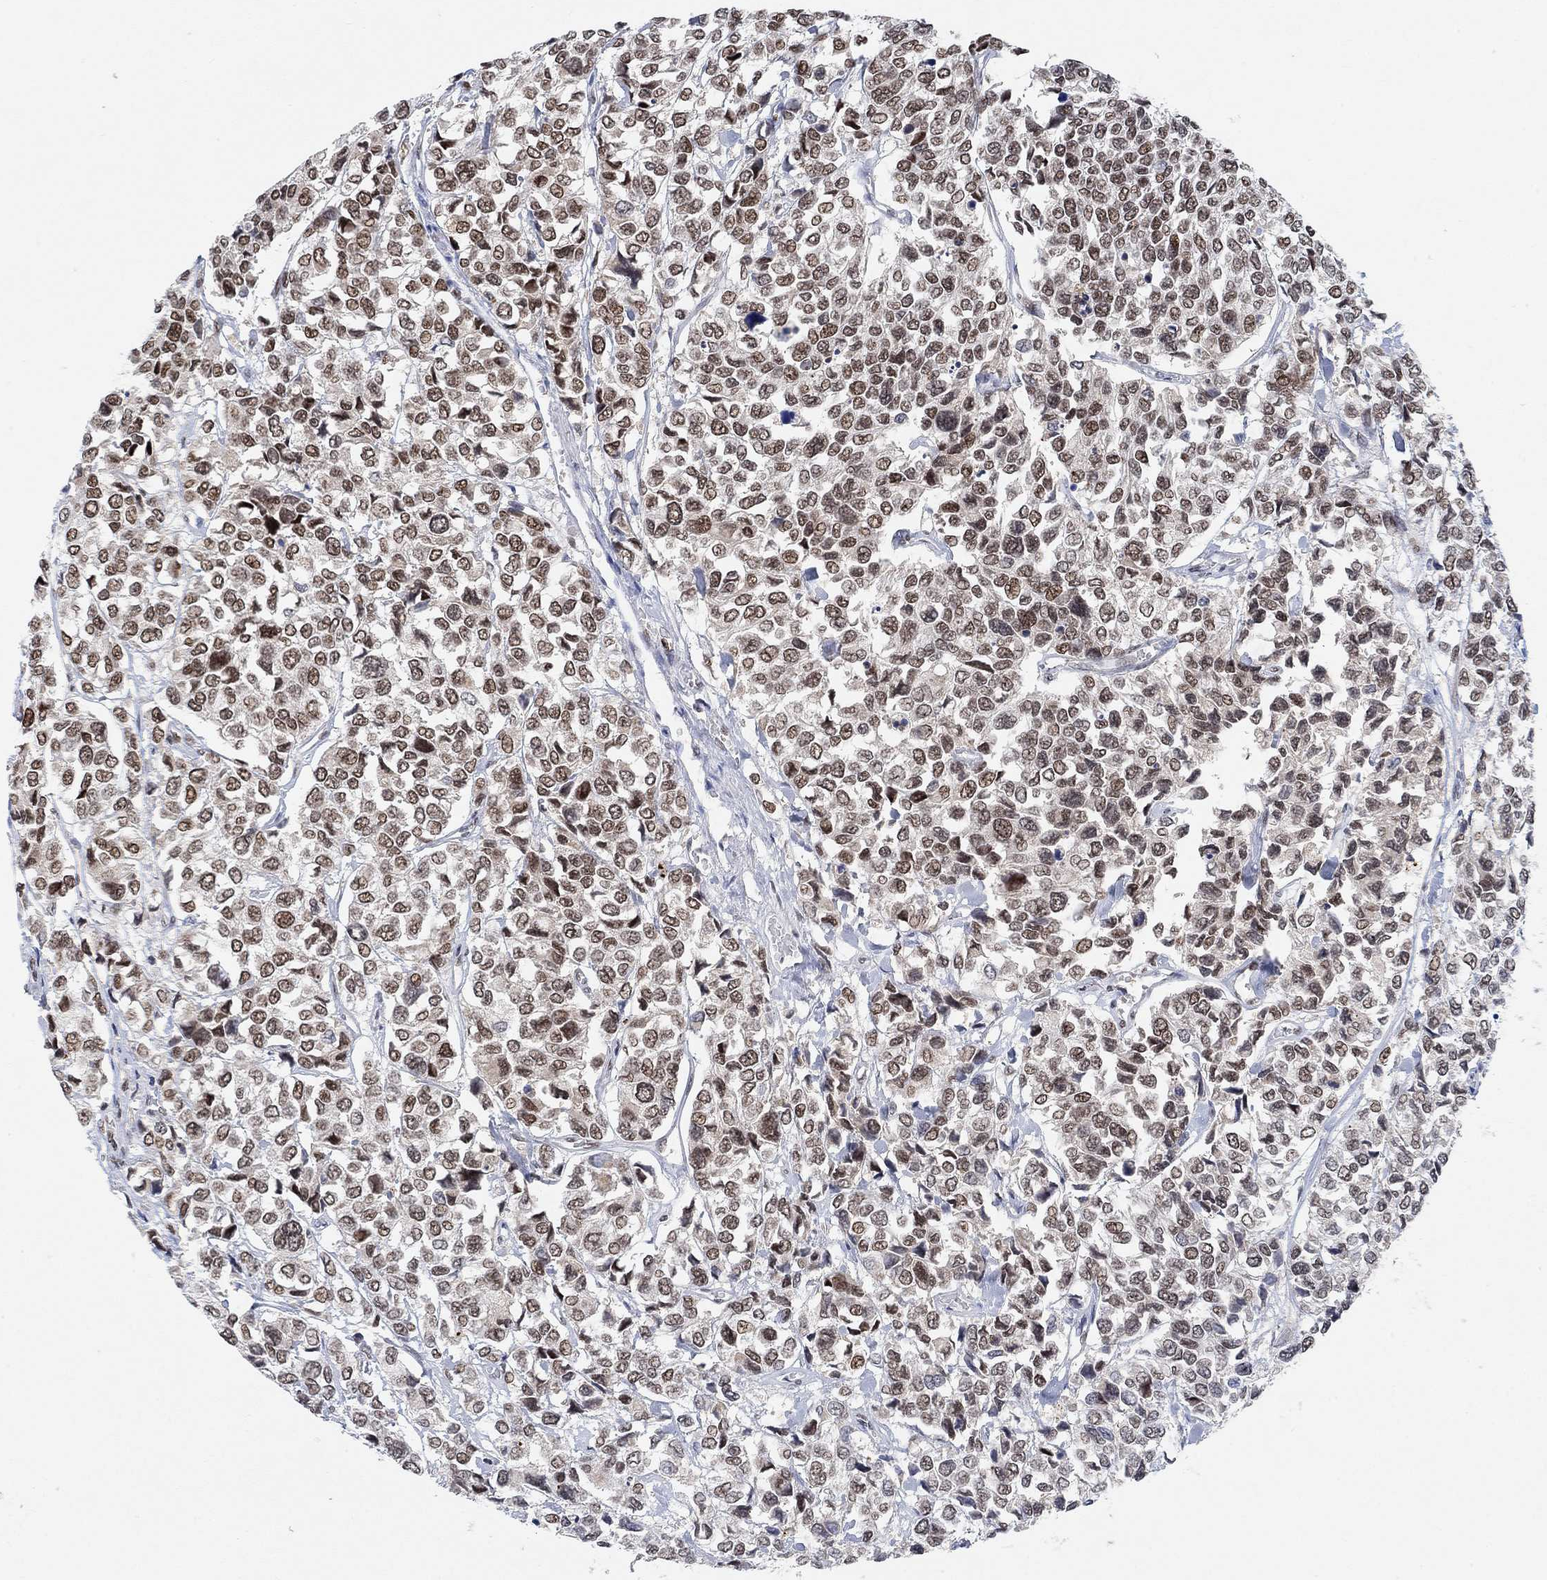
{"staining": {"intensity": "moderate", "quantity": ">75%", "location": "nuclear"}, "tissue": "urothelial cancer", "cell_type": "Tumor cells", "image_type": "cancer", "snomed": [{"axis": "morphology", "description": "Urothelial carcinoma, High grade"}, {"axis": "topography", "description": "Urinary bladder"}], "caption": "Urothelial cancer stained with immunohistochemistry (IHC) demonstrates moderate nuclear expression in approximately >75% of tumor cells.", "gene": "THAP8", "patient": {"sex": "male", "age": 77}}